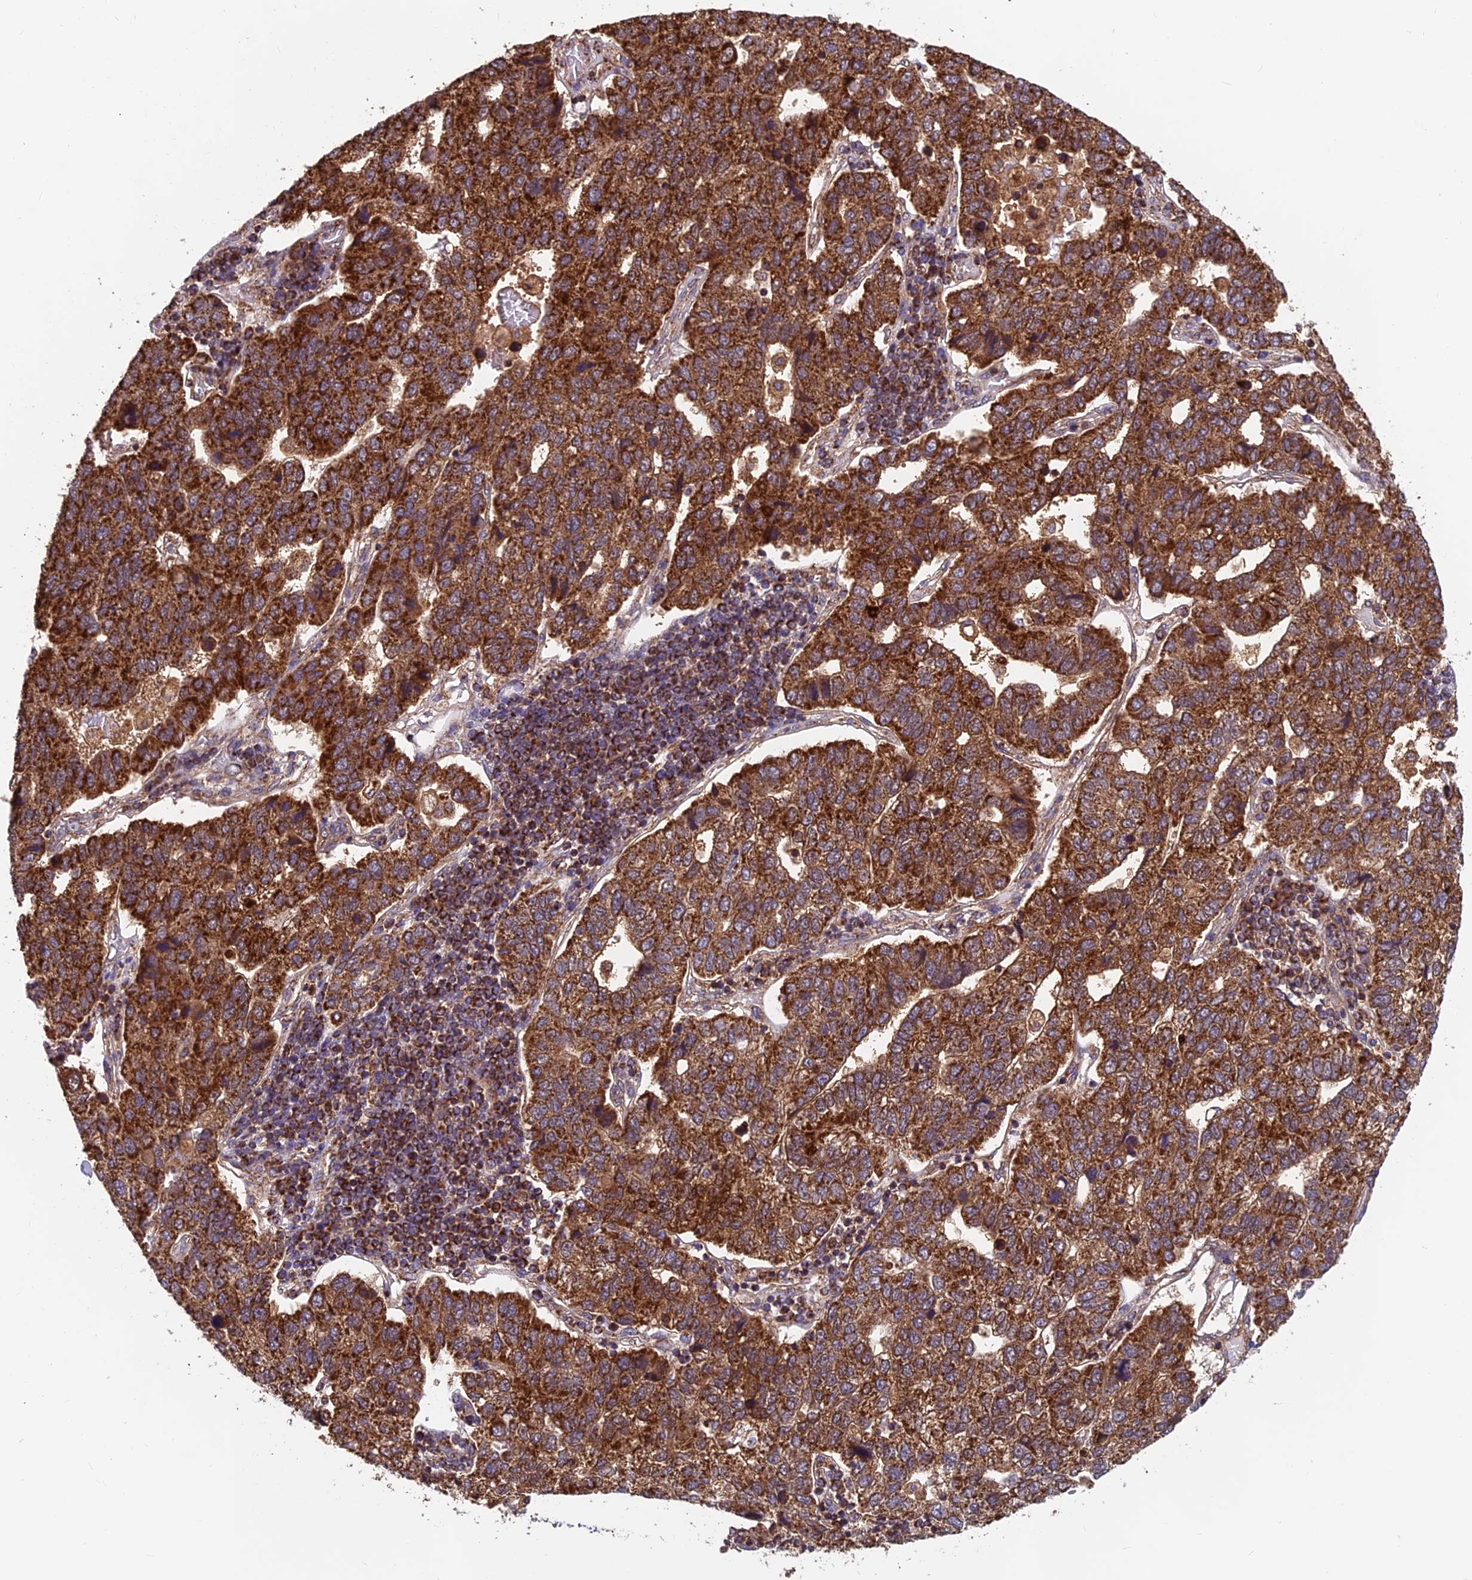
{"staining": {"intensity": "strong", "quantity": ">75%", "location": "cytoplasmic/membranous"}, "tissue": "pancreatic cancer", "cell_type": "Tumor cells", "image_type": "cancer", "snomed": [{"axis": "morphology", "description": "Adenocarcinoma, NOS"}, {"axis": "topography", "description": "Pancreas"}], "caption": "An image showing strong cytoplasmic/membranous positivity in about >75% of tumor cells in pancreatic cancer (adenocarcinoma), as visualized by brown immunohistochemical staining.", "gene": "CCDC15", "patient": {"sex": "female", "age": 61}}